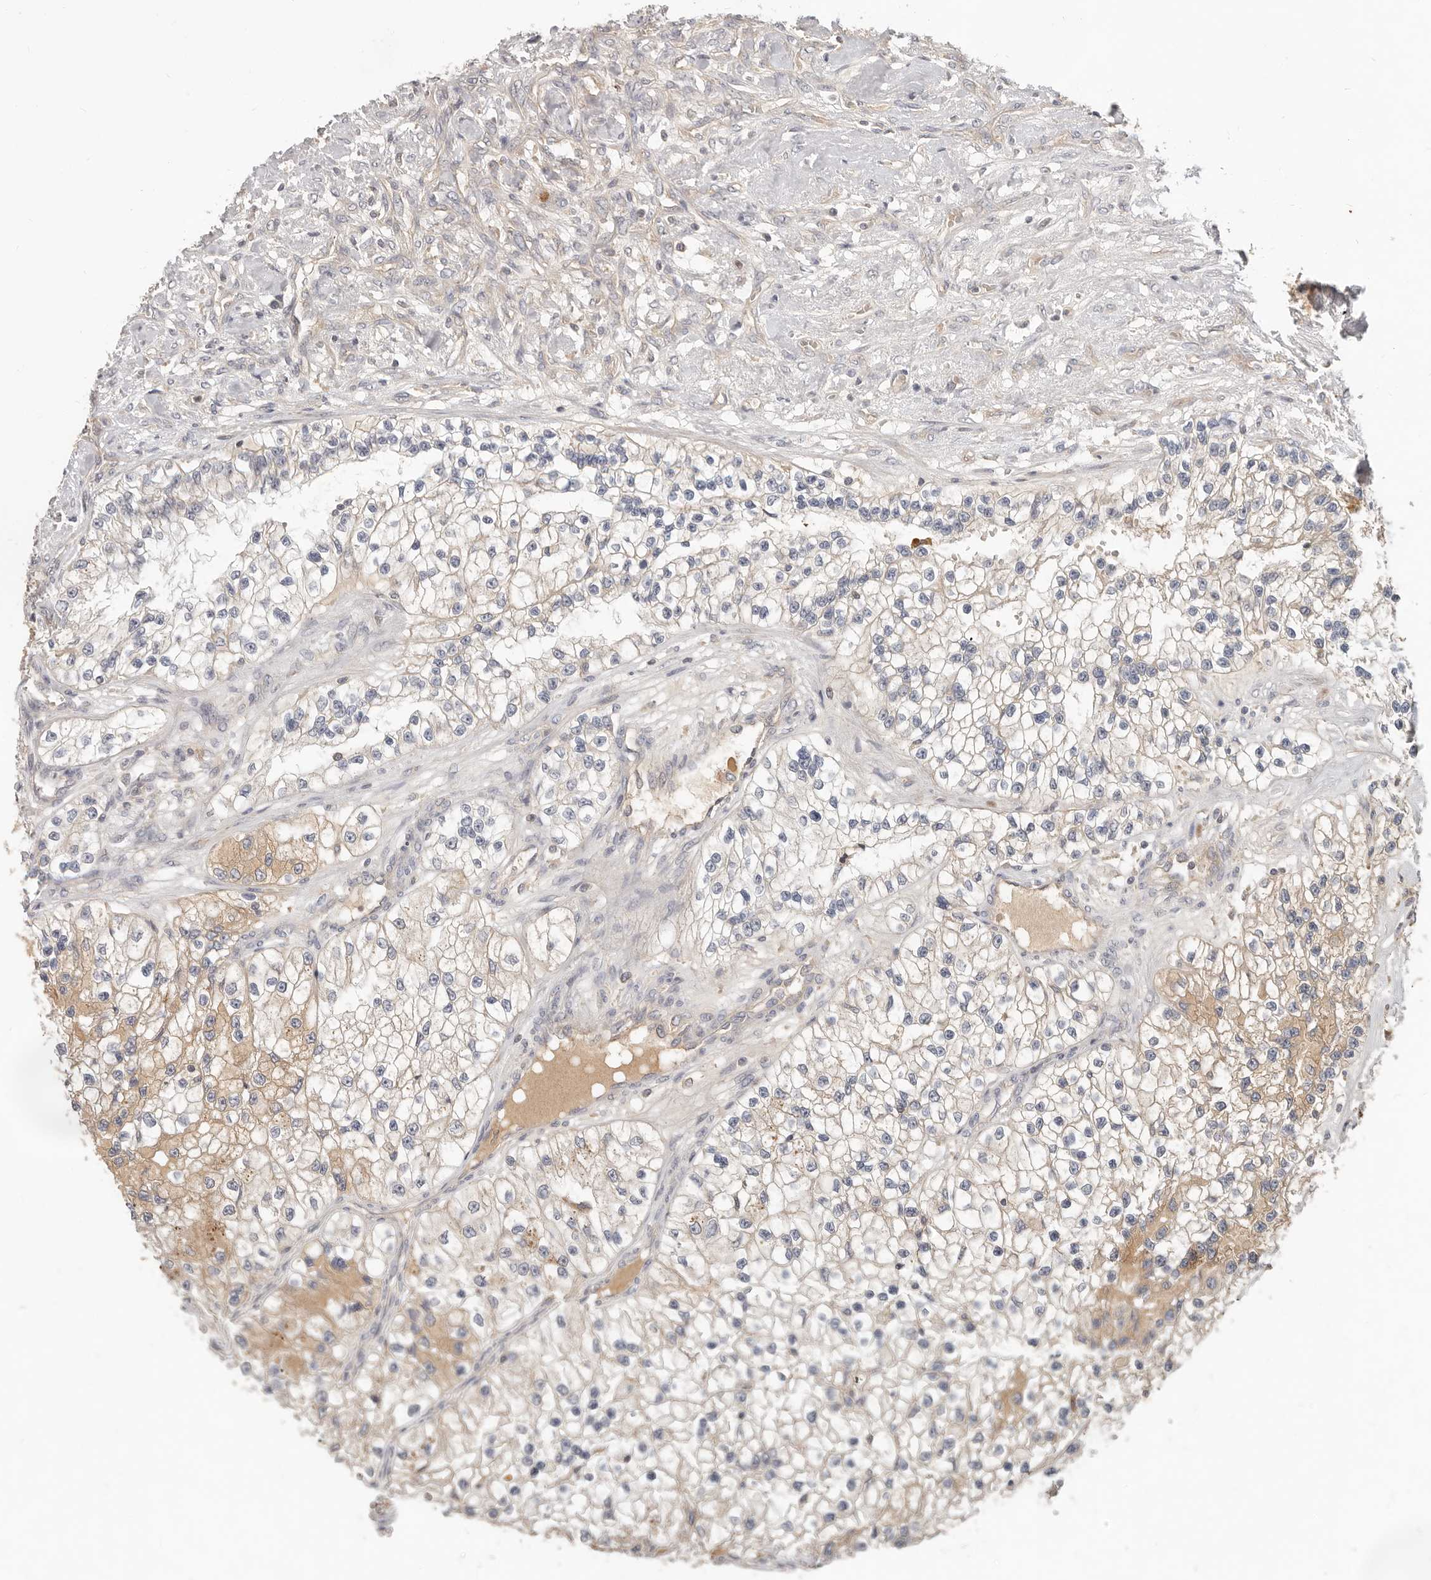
{"staining": {"intensity": "weak", "quantity": "25%-75%", "location": "cytoplasmic/membranous"}, "tissue": "renal cancer", "cell_type": "Tumor cells", "image_type": "cancer", "snomed": [{"axis": "morphology", "description": "Adenocarcinoma, NOS"}, {"axis": "topography", "description": "Kidney"}], "caption": "Human renal cancer (adenocarcinoma) stained for a protein (brown) displays weak cytoplasmic/membranous positive positivity in about 25%-75% of tumor cells.", "gene": "USP49", "patient": {"sex": "female", "age": 57}}